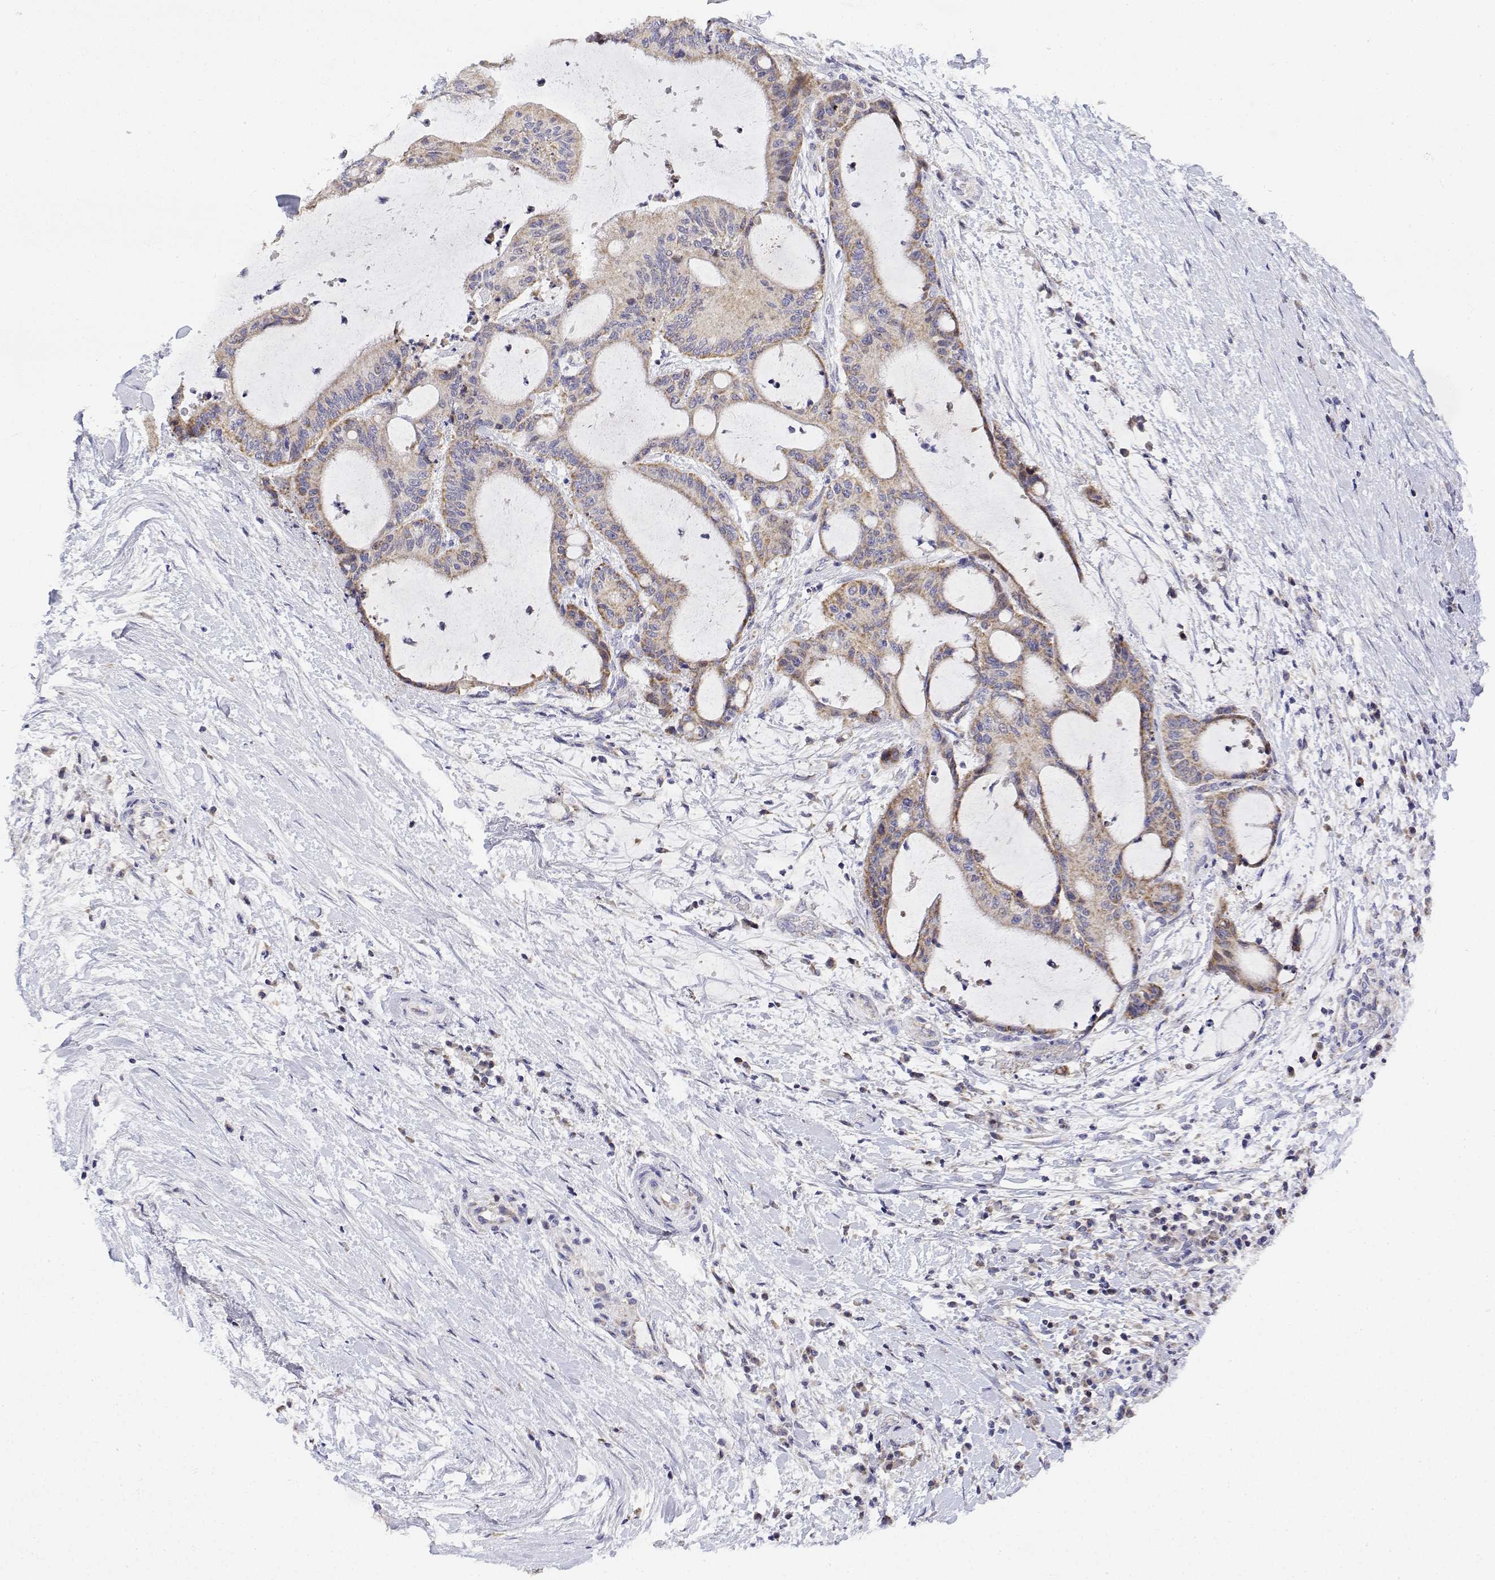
{"staining": {"intensity": "weak", "quantity": "25%-75%", "location": "cytoplasmic/membranous"}, "tissue": "liver cancer", "cell_type": "Tumor cells", "image_type": "cancer", "snomed": [{"axis": "morphology", "description": "Cholangiocarcinoma"}, {"axis": "topography", "description": "Liver"}], "caption": "Brown immunohistochemical staining in liver cholangiocarcinoma displays weak cytoplasmic/membranous expression in about 25%-75% of tumor cells.", "gene": "GADD45GIP1", "patient": {"sex": "female", "age": 73}}